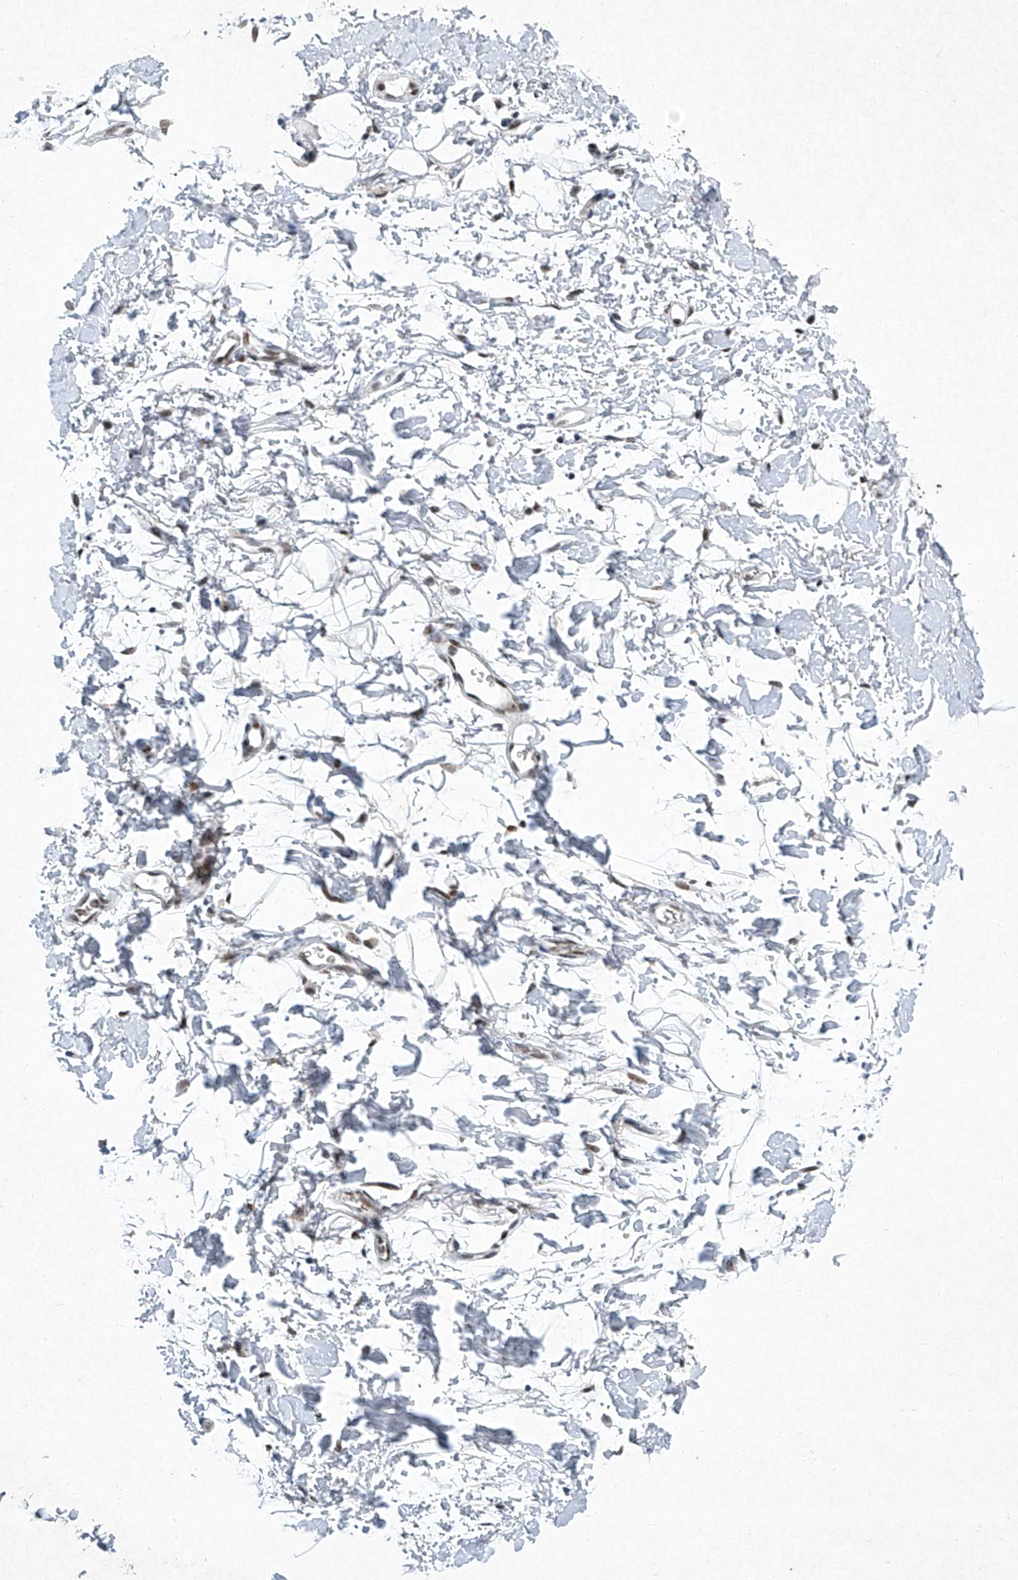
{"staining": {"intensity": "moderate", "quantity": ">75%", "location": "nuclear"}, "tissue": "adipose tissue", "cell_type": "Adipocytes", "image_type": "normal", "snomed": [{"axis": "morphology", "description": "Normal tissue, NOS"}, {"axis": "morphology", "description": "Adenocarcinoma, NOS"}, {"axis": "topography", "description": "Pancreas"}, {"axis": "topography", "description": "Peripheral nerve tissue"}], "caption": "This image reveals immunohistochemistry staining of unremarkable adipose tissue, with medium moderate nuclear staining in approximately >75% of adipocytes.", "gene": "TFDP1", "patient": {"sex": "male", "age": 59}}